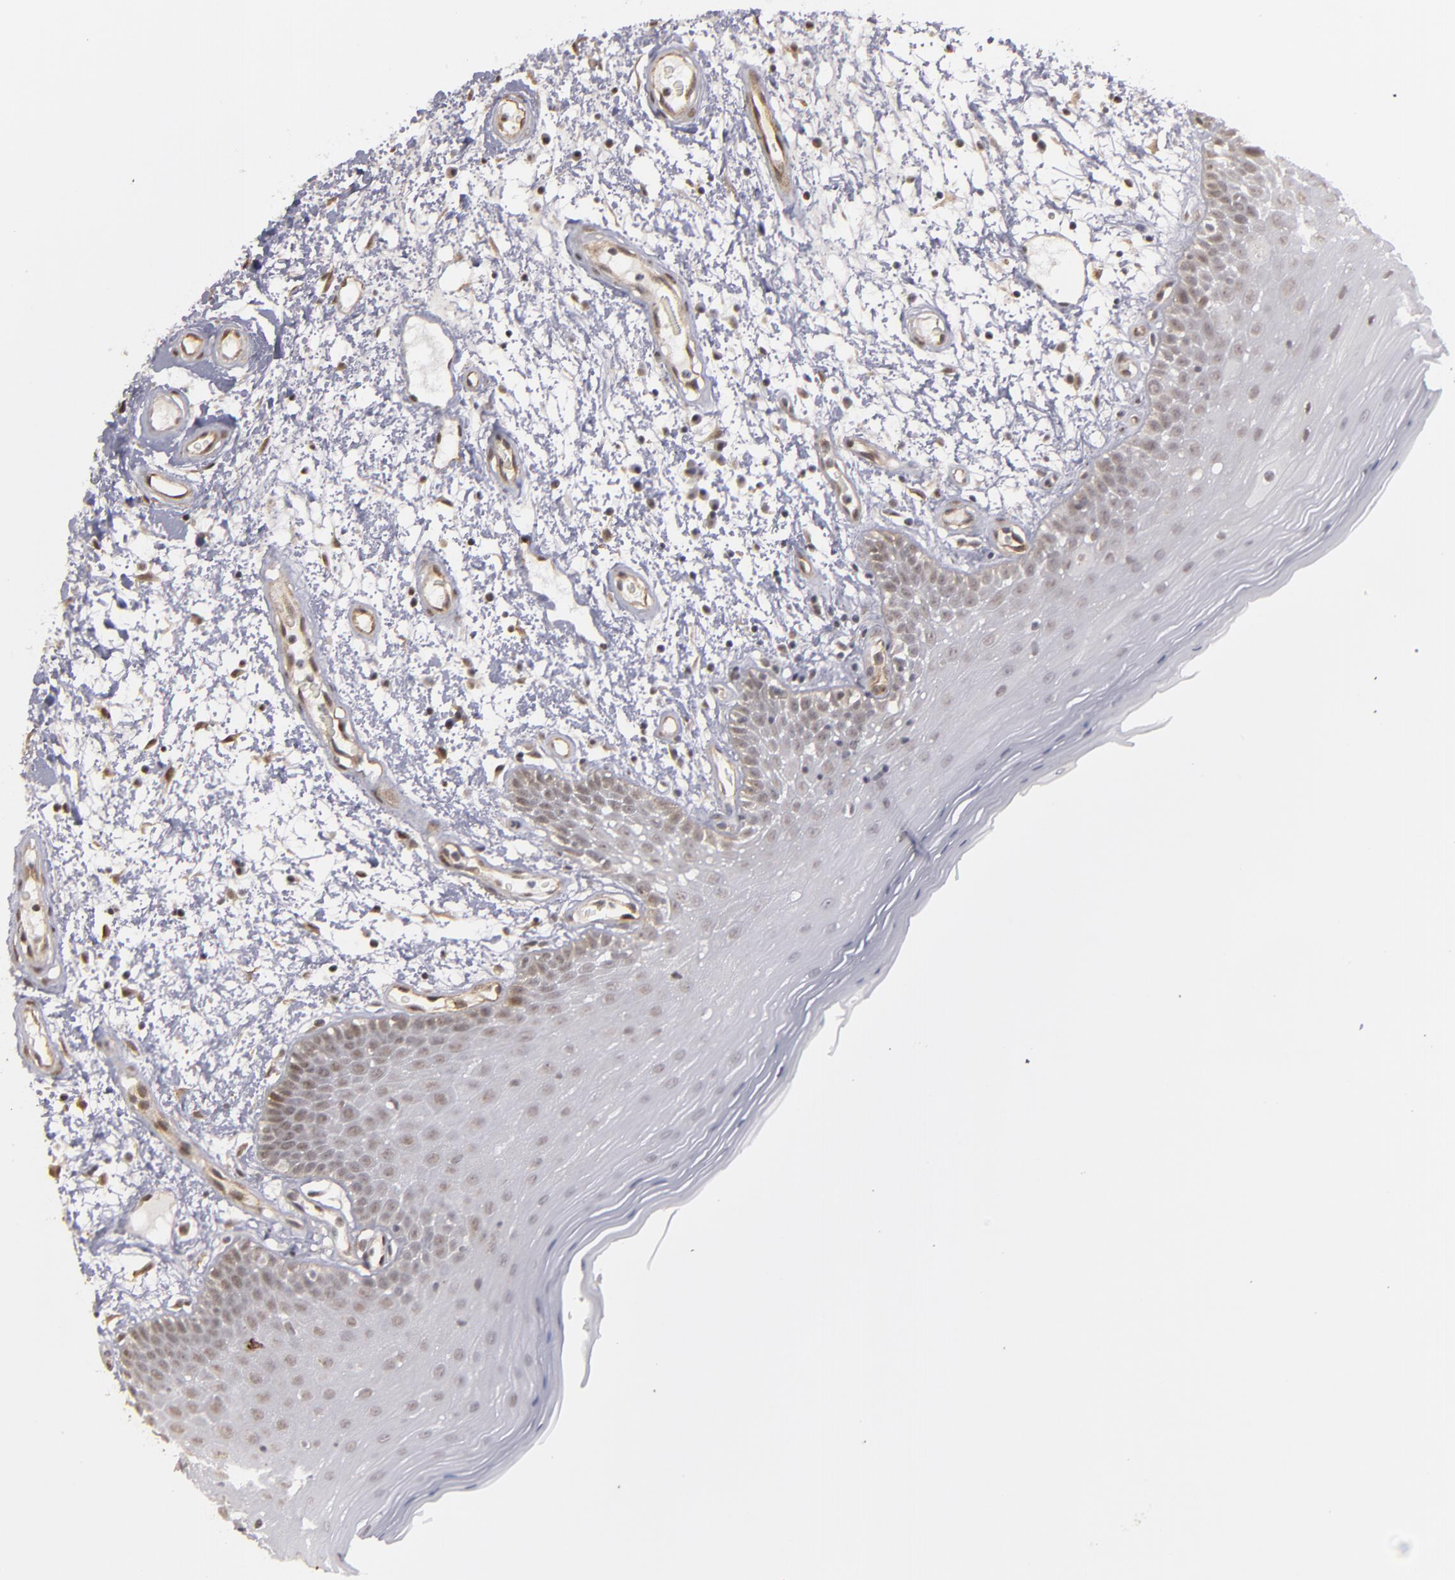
{"staining": {"intensity": "weak", "quantity": ">75%", "location": "nuclear"}, "tissue": "oral mucosa", "cell_type": "Squamous epithelial cells", "image_type": "normal", "snomed": [{"axis": "morphology", "description": "Normal tissue, NOS"}, {"axis": "morphology", "description": "Squamous cell carcinoma, NOS"}, {"axis": "topography", "description": "Skeletal muscle"}, {"axis": "topography", "description": "Oral tissue"}, {"axis": "topography", "description": "Head-Neck"}], "caption": "This histopathology image reveals normal oral mucosa stained with immunohistochemistry to label a protein in brown. The nuclear of squamous epithelial cells show weak positivity for the protein. Nuclei are counter-stained blue.", "gene": "ZNF75A", "patient": {"sex": "male", "age": 71}}